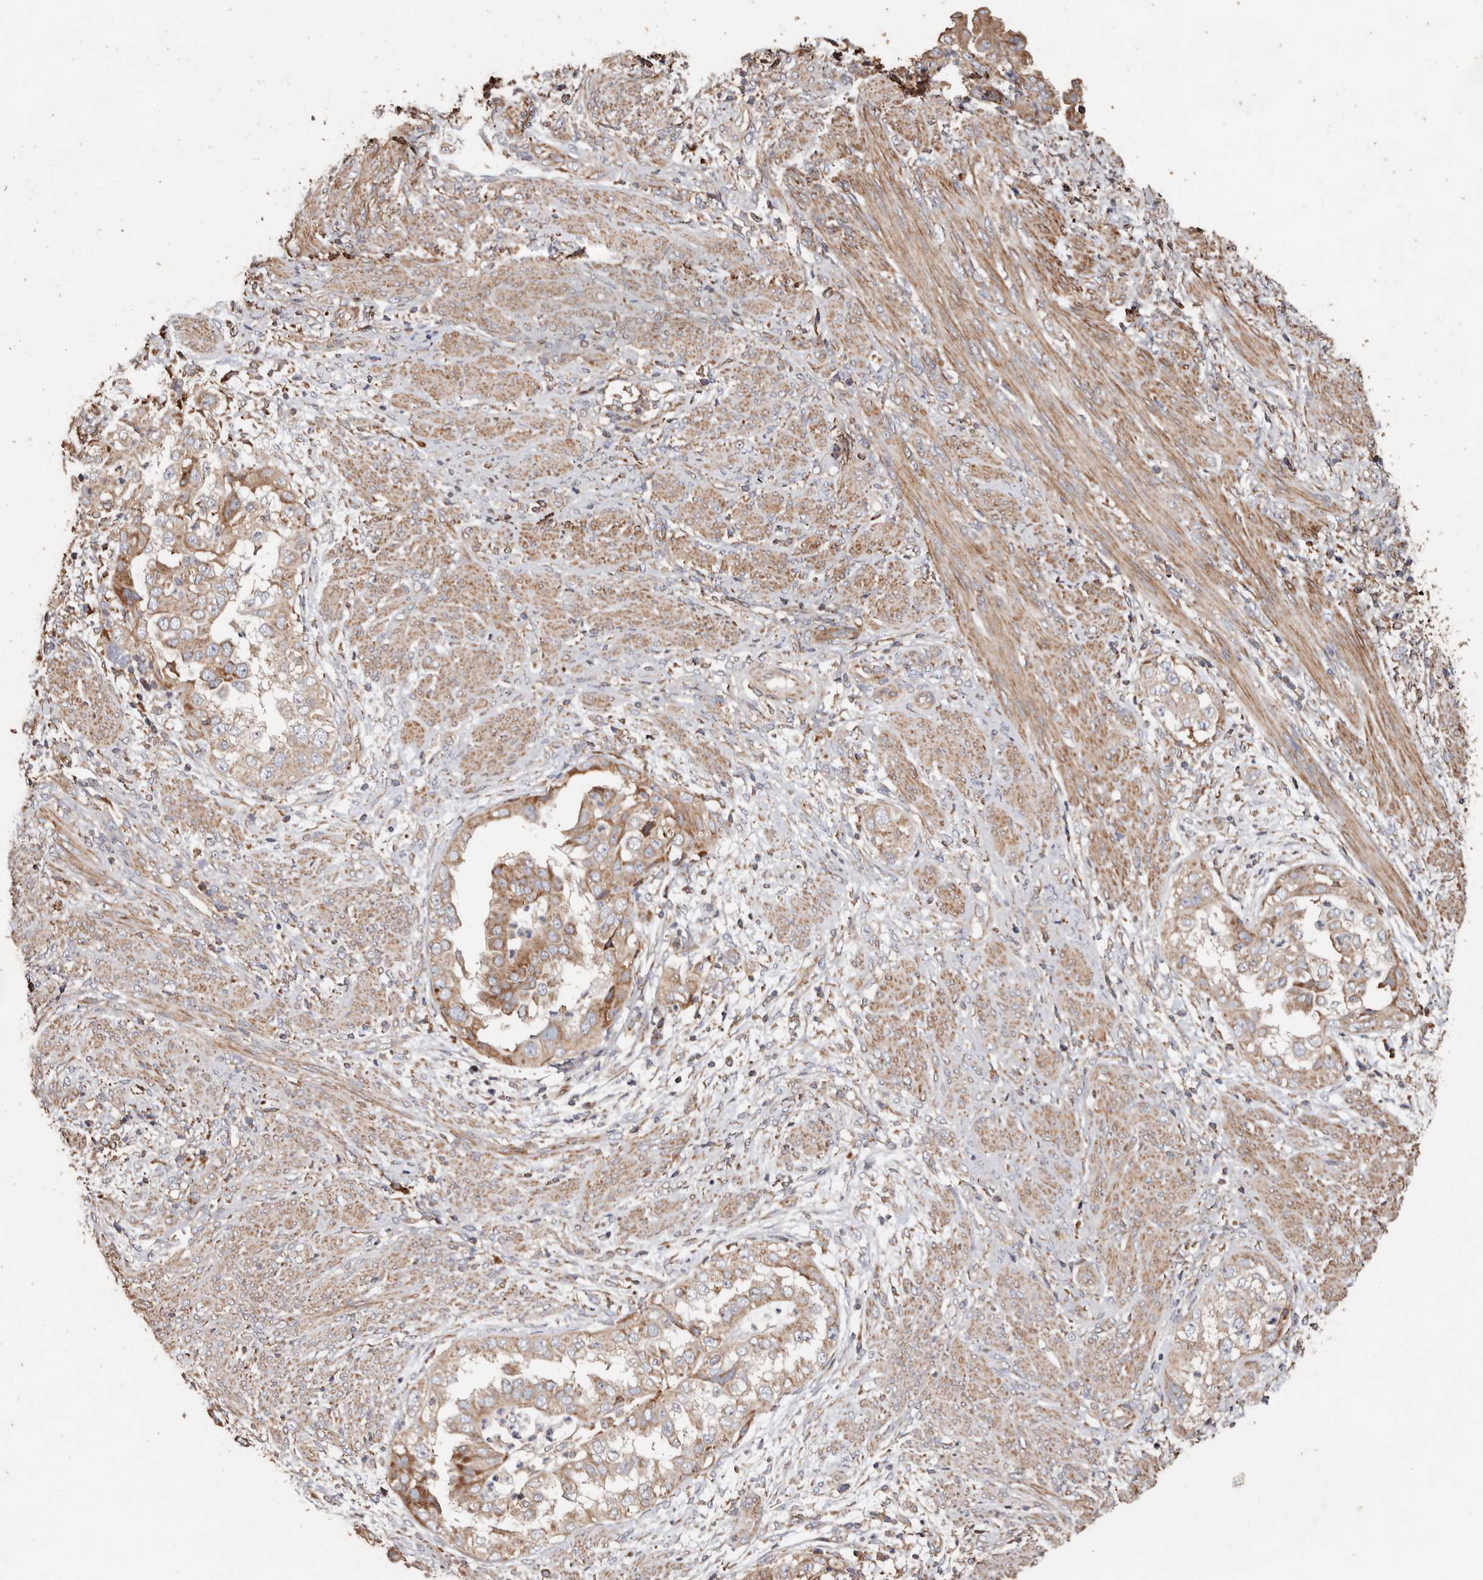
{"staining": {"intensity": "moderate", "quantity": ">75%", "location": "cytoplasmic/membranous"}, "tissue": "endometrial cancer", "cell_type": "Tumor cells", "image_type": "cancer", "snomed": [{"axis": "morphology", "description": "Adenocarcinoma, NOS"}, {"axis": "topography", "description": "Endometrium"}], "caption": "Adenocarcinoma (endometrial) was stained to show a protein in brown. There is medium levels of moderate cytoplasmic/membranous expression in about >75% of tumor cells.", "gene": "OSGIN2", "patient": {"sex": "female", "age": 85}}